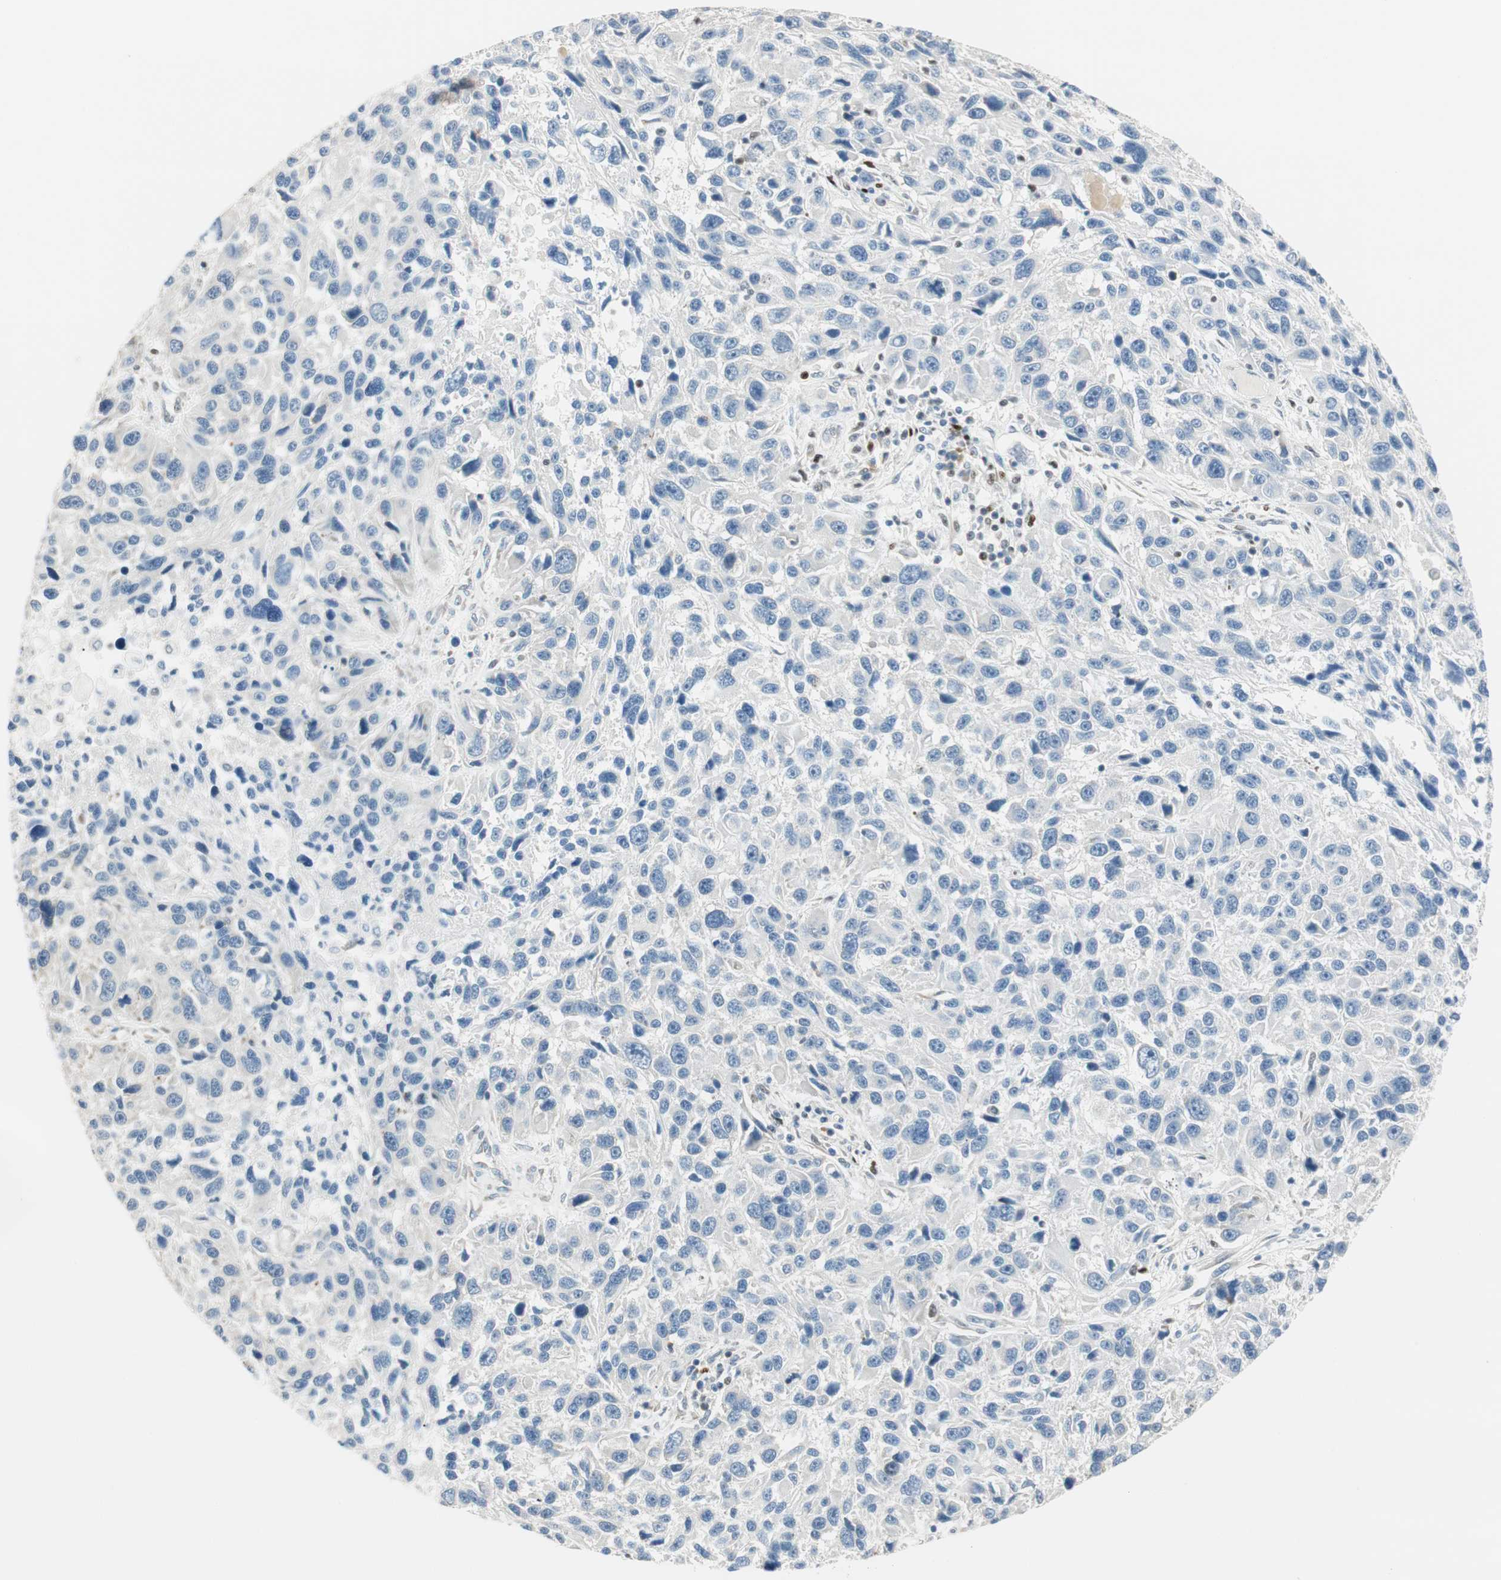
{"staining": {"intensity": "negative", "quantity": "none", "location": "none"}, "tissue": "melanoma", "cell_type": "Tumor cells", "image_type": "cancer", "snomed": [{"axis": "morphology", "description": "Malignant melanoma, NOS"}, {"axis": "topography", "description": "Skin"}], "caption": "High power microscopy histopathology image of an immunohistochemistry histopathology image of malignant melanoma, revealing no significant expression in tumor cells.", "gene": "MSX2", "patient": {"sex": "male", "age": 53}}